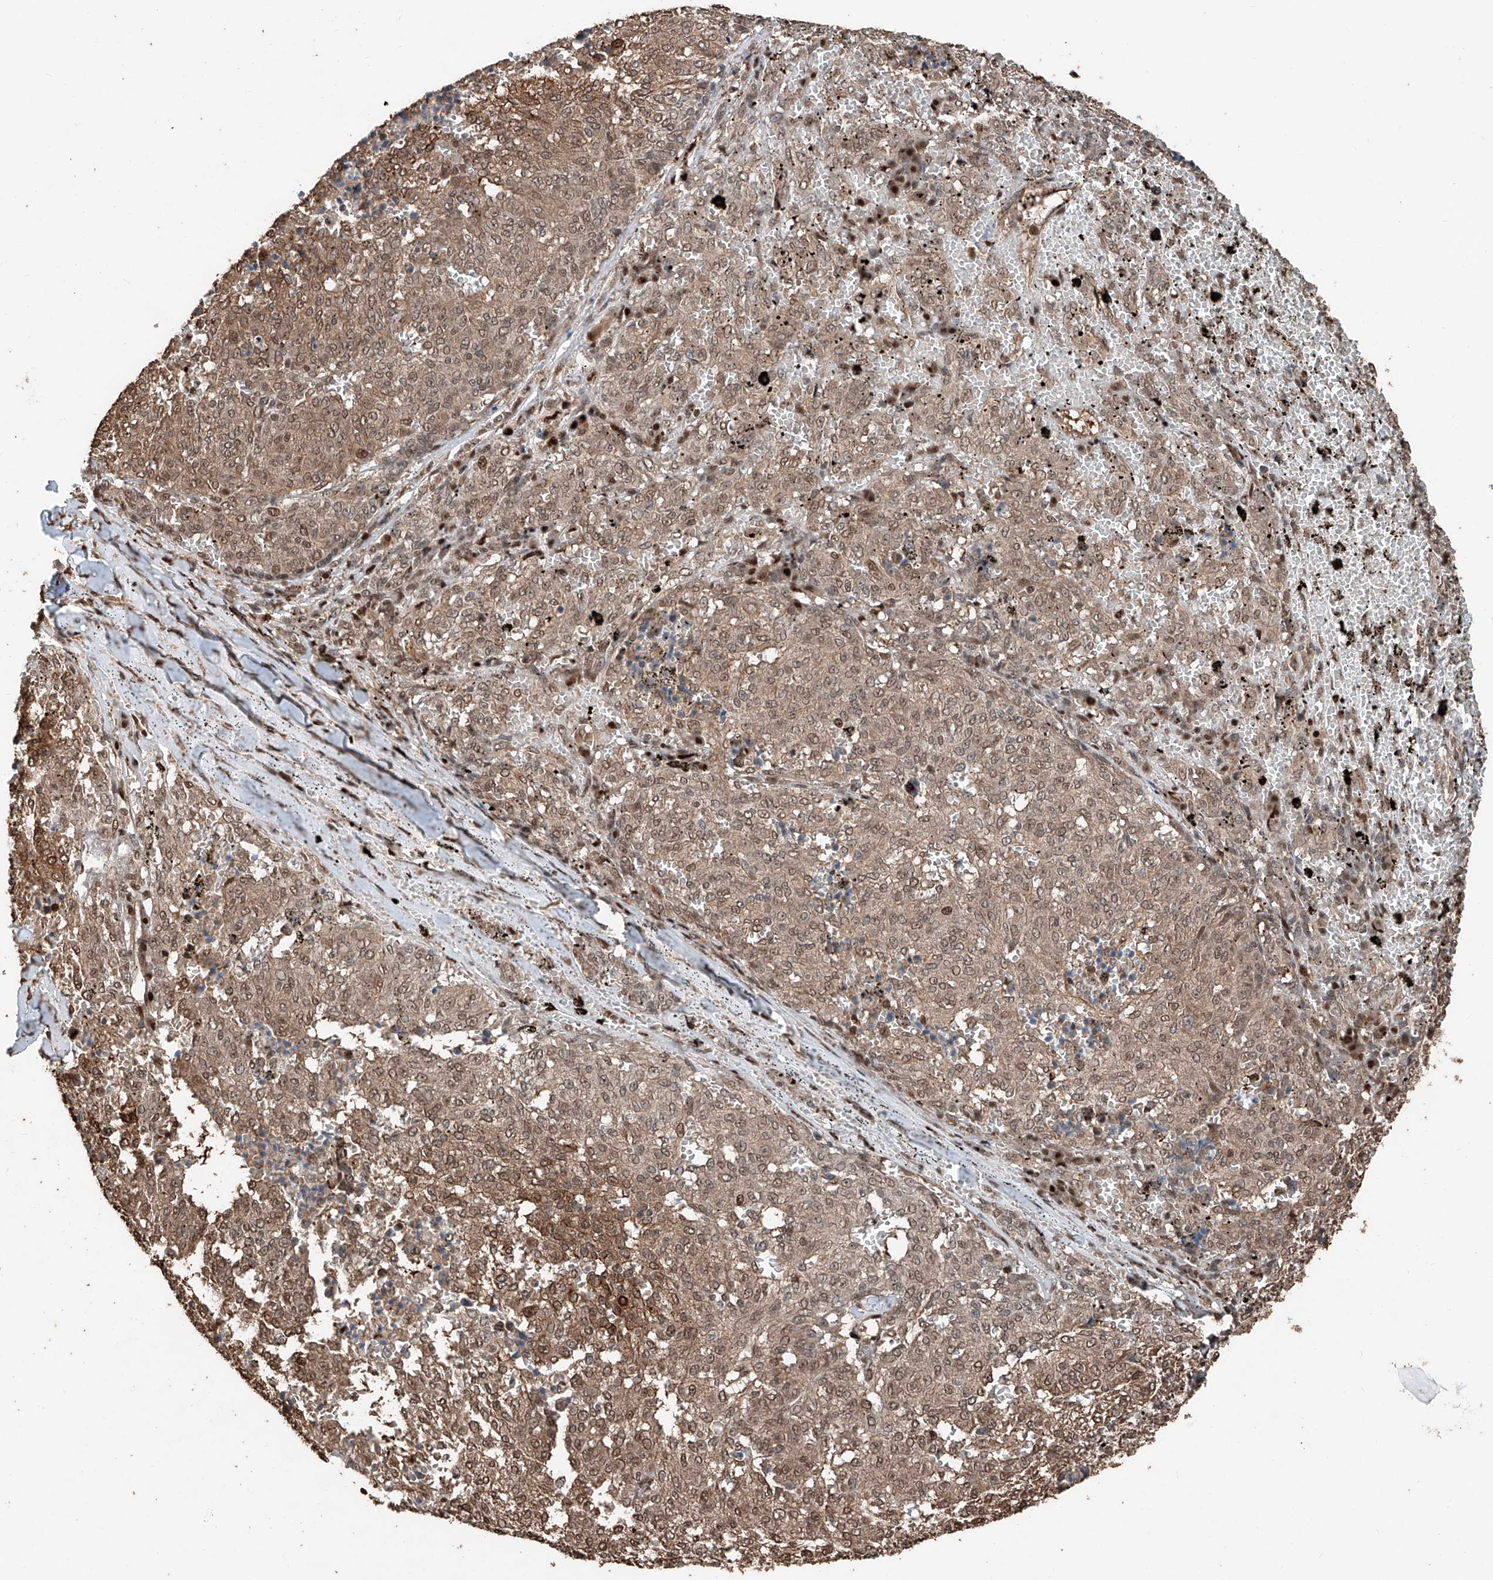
{"staining": {"intensity": "weak", "quantity": ">75%", "location": "cytoplasmic/membranous,nuclear"}, "tissue": "melanoma", "cell_type": "Tumor cells", "image_type": "cancer", "snomed": [{"axis": "morphology", "description": "Malignant melanoma, NOS"}, {"axis": "topography", "description": "Skin"}], "caption": "Weak cytoplasmic/membranous and nuclear protein positivity is identified in approximately >75% of tumor cells in malignant melanoma.", "gene": "RMND1", "patient": {"sex": "female", "age": 72}}